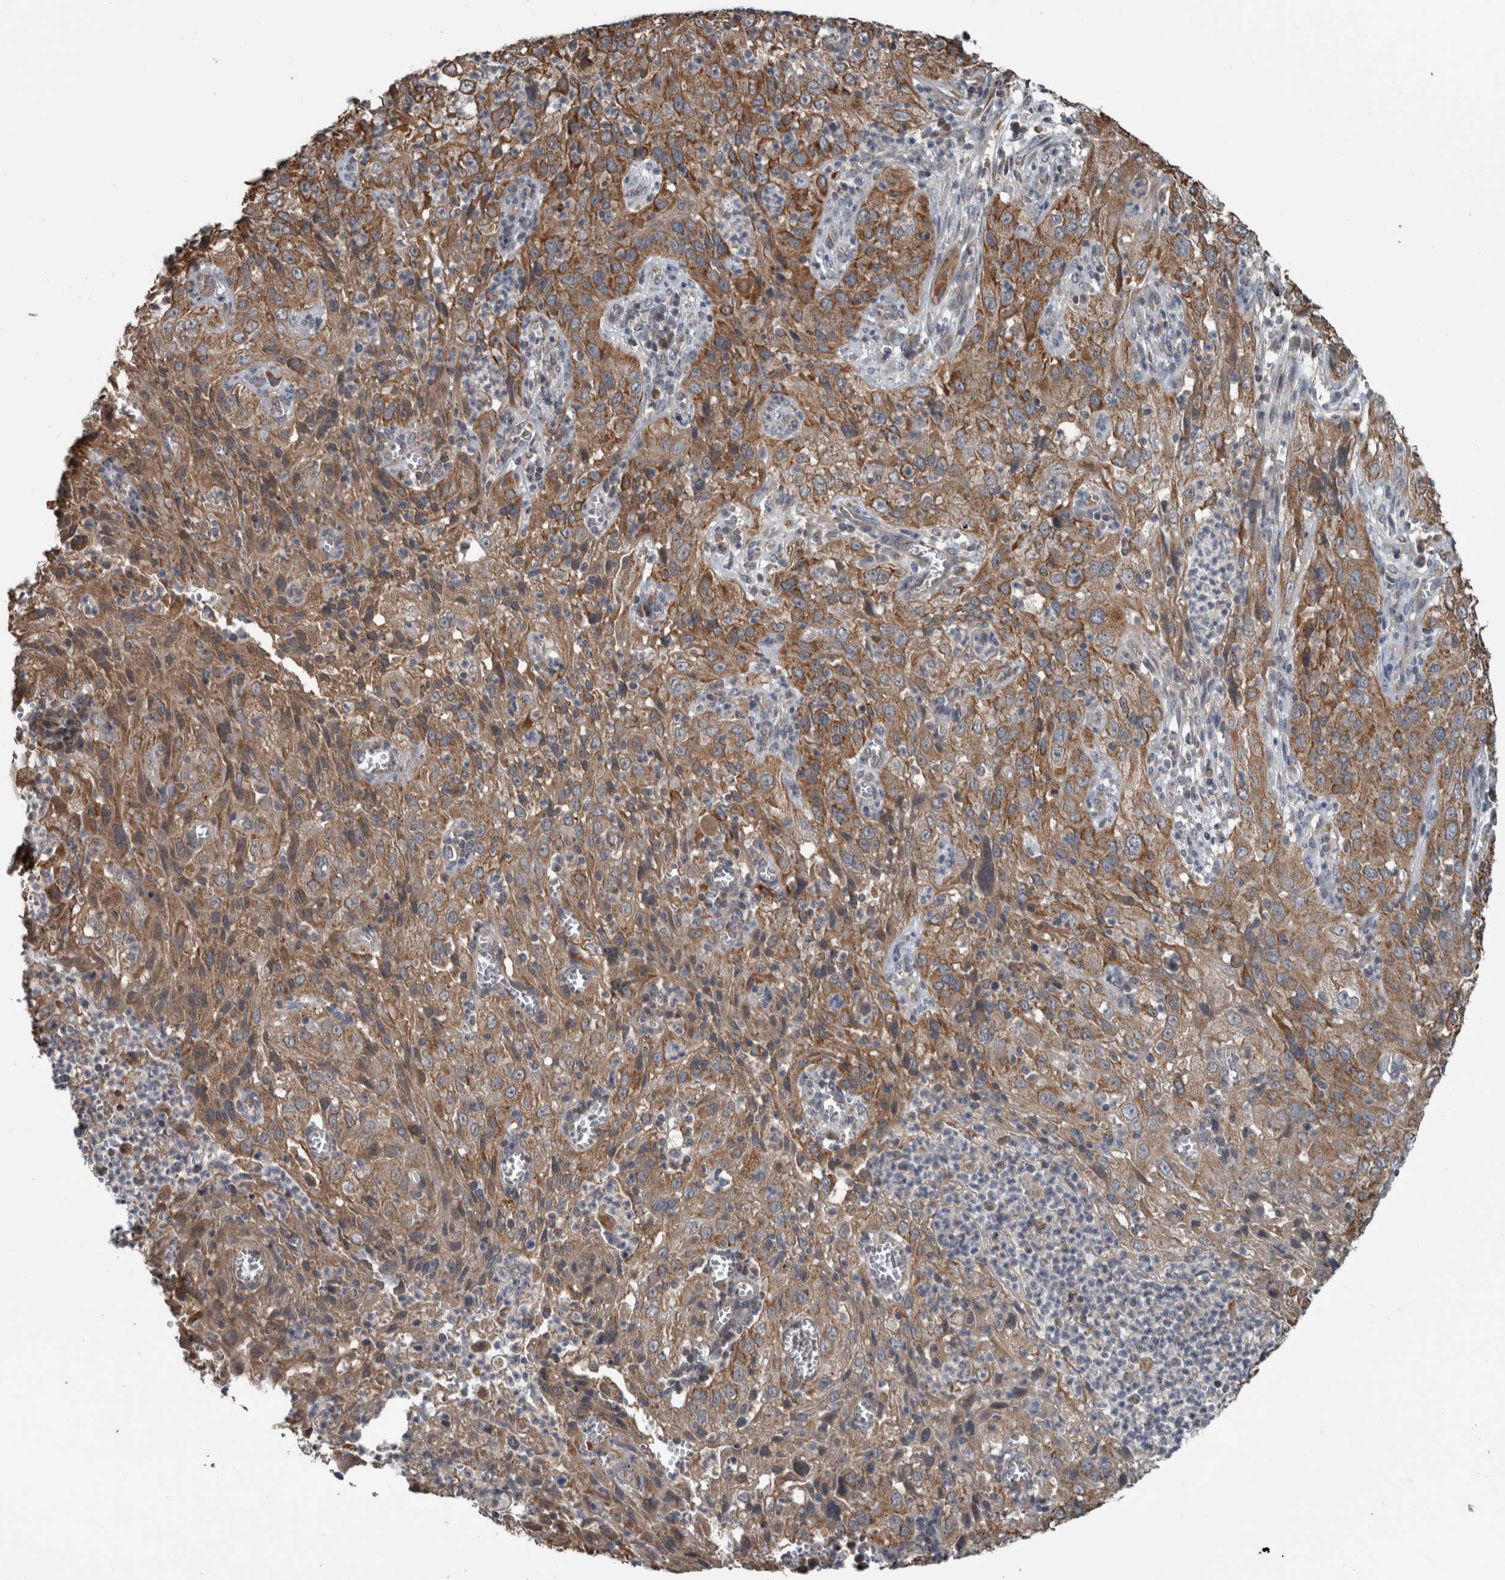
{"staining": {"intensity": "moderate", "quantity": ">75%", "location": "cytoplasmic/membranous"}, "tissue": "cervical cancer", "cell_type": "Tumor cells", "image_type": "cancer", "snomed": [{"axis": "morphology", "description": "Squamous cell carcinoma, NOS"}, {"axis": "topography", "description": "Cervix"}], "caption": "Cervical squamous cell carcinoma stained with DAB (3,3'-diaminobenzidine) immunohistochemistry shows medium levels of moderate cytoplasmic/membranous positivity in about >75% of tumor cells. Ihc stains the protein of interest in brown and the nuclei are stained blue.", "gene": "ARMC1", "patient": {"sex": "female", "age": 32}}